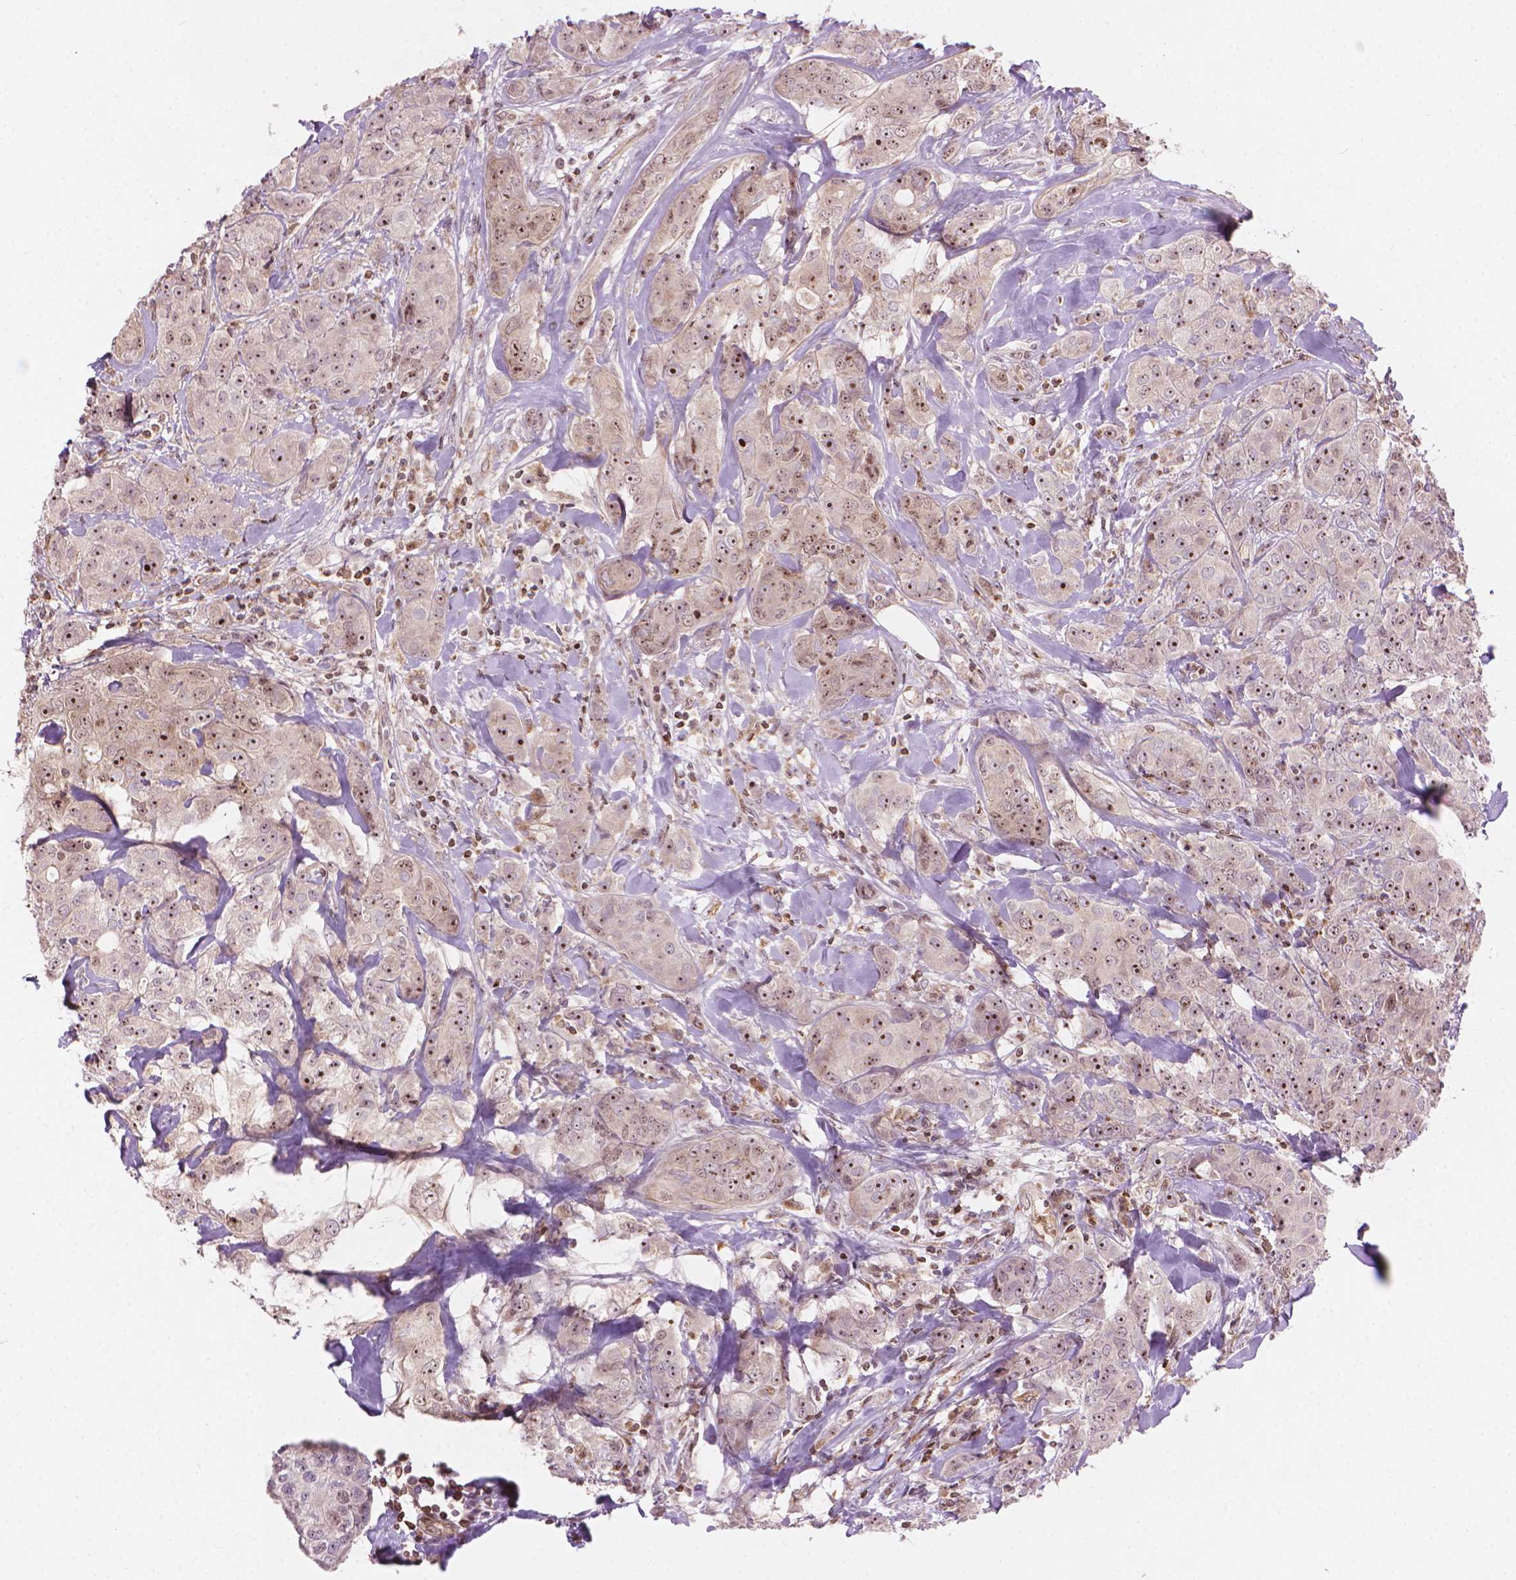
{"staining": {"intensity": "moderate", "quantity": ">75%", "location": "nuclear"}, "tissue": "breast cancer", "cell_type": "Tumor cells", "image_type": "cancer", "snomed": [{"axis": "morphology", "description": "Duct carcinoma"}, {"axis": "topography", "description": "Breast"}], "caption": "DAB immunohistochemical staining of invasive ductal carcinoma (breast) reveals moderate nuclear protein expression in about >75% of tumor cells. The protein is stained brown, and the nuclei are stained in blue (DAB (3,3'-diaminobenzidine) IHC with brightfield microscopy, high magnification).", "gene": "SMC2", "patient": {"sex": "female", "age": 43}}